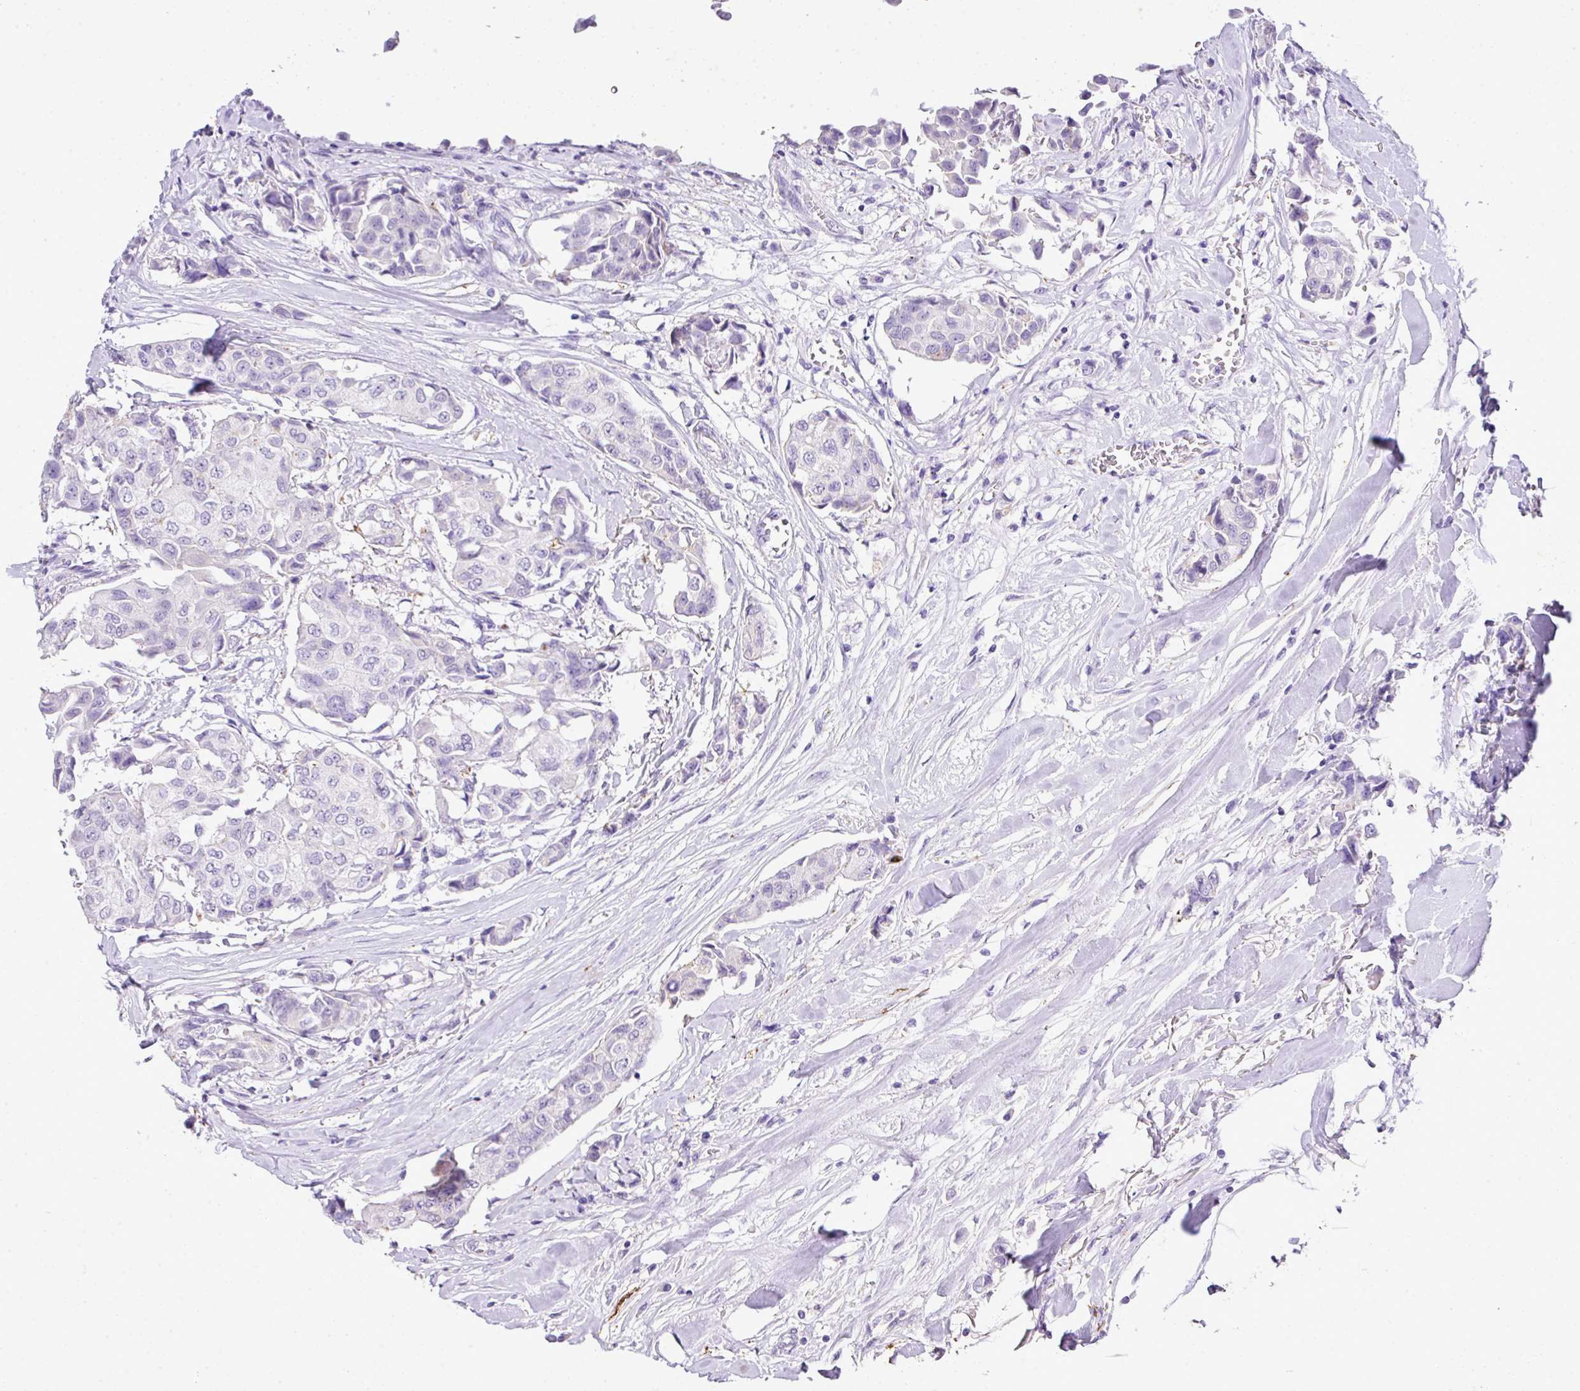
{"staining": {"intensity": "negative", "quantity": "none", "location": "none"}, "tissue": "breast cancer", "cell_type": "Tumor cells", "image_type": "cancer", "snomed": [{"axis": "morphology", "description": "Duct carcinoma"}, {"axis": "topography", "description": "Breast"}], "caption": "Image shows no protein expression in tumor cells of intraductal carcinoma (breast) tissue. (DAB (3,3'-diaminobenzidine) immunohistochemistry (IHC), high magnification).", "gene": "KCNJ11", "patient": {"sex": "female", "age": 80}}